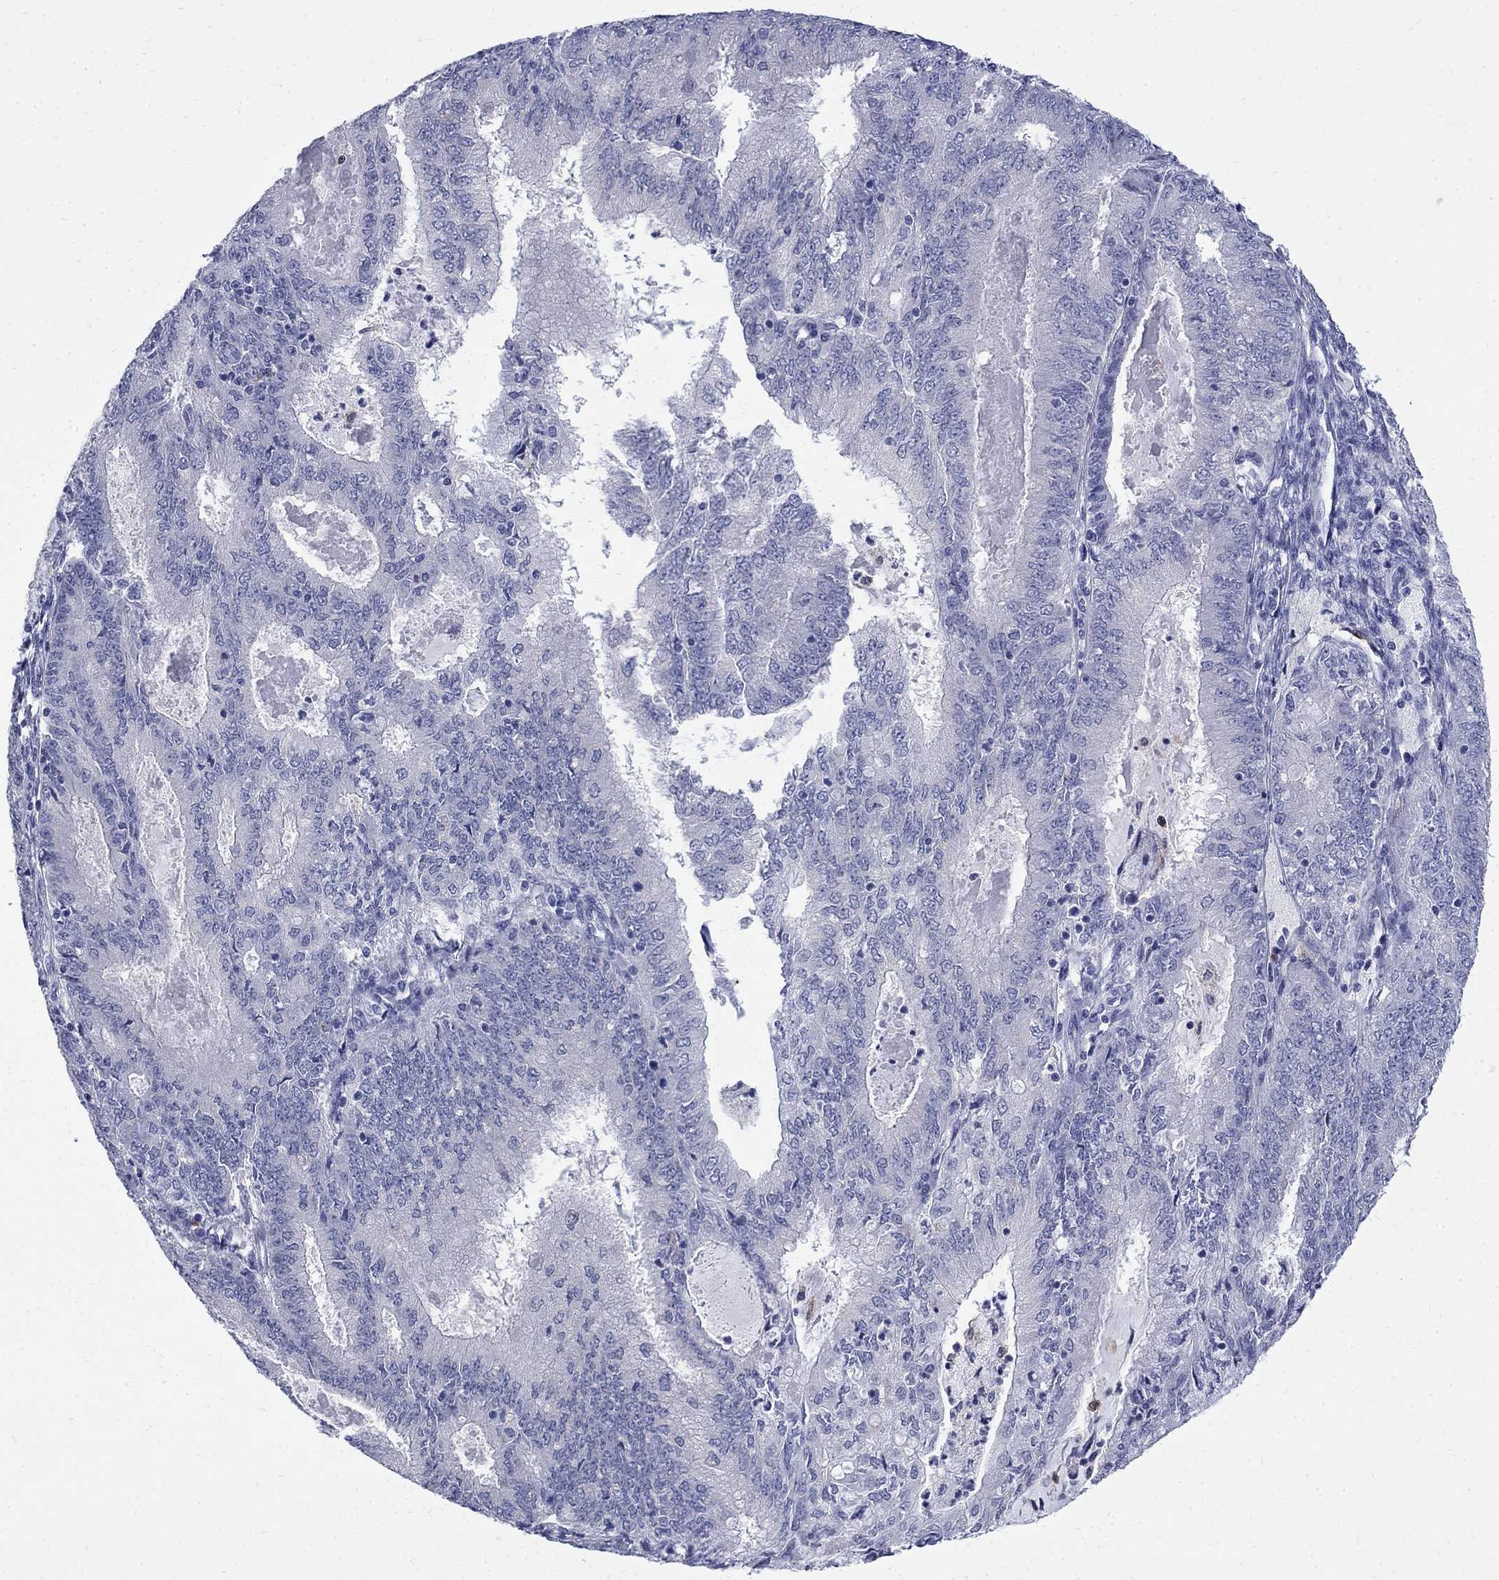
{"staining": {"intensity": "negative", "quantity": "none", "location": "none"}, "tissue": "endometrial cancer", "cell_type": "Tumor cells", "image_type": "cancer", "snomed": [{"axis": "morphology", "description": "Adenocarcinoma, NOS"}, {"axis": "topography", "description": "Endometrium"}], "caption": "An image of endometrial cancer (adenocarcinoma) stained for a protein exhibits no brown staining in tumor cells. (DAB (3,3'-diaminobenzidine) IHC with hematoxylin counter stain).", "gene": "SERPINB2", "patient": {"sex": "female", "age": 57}}